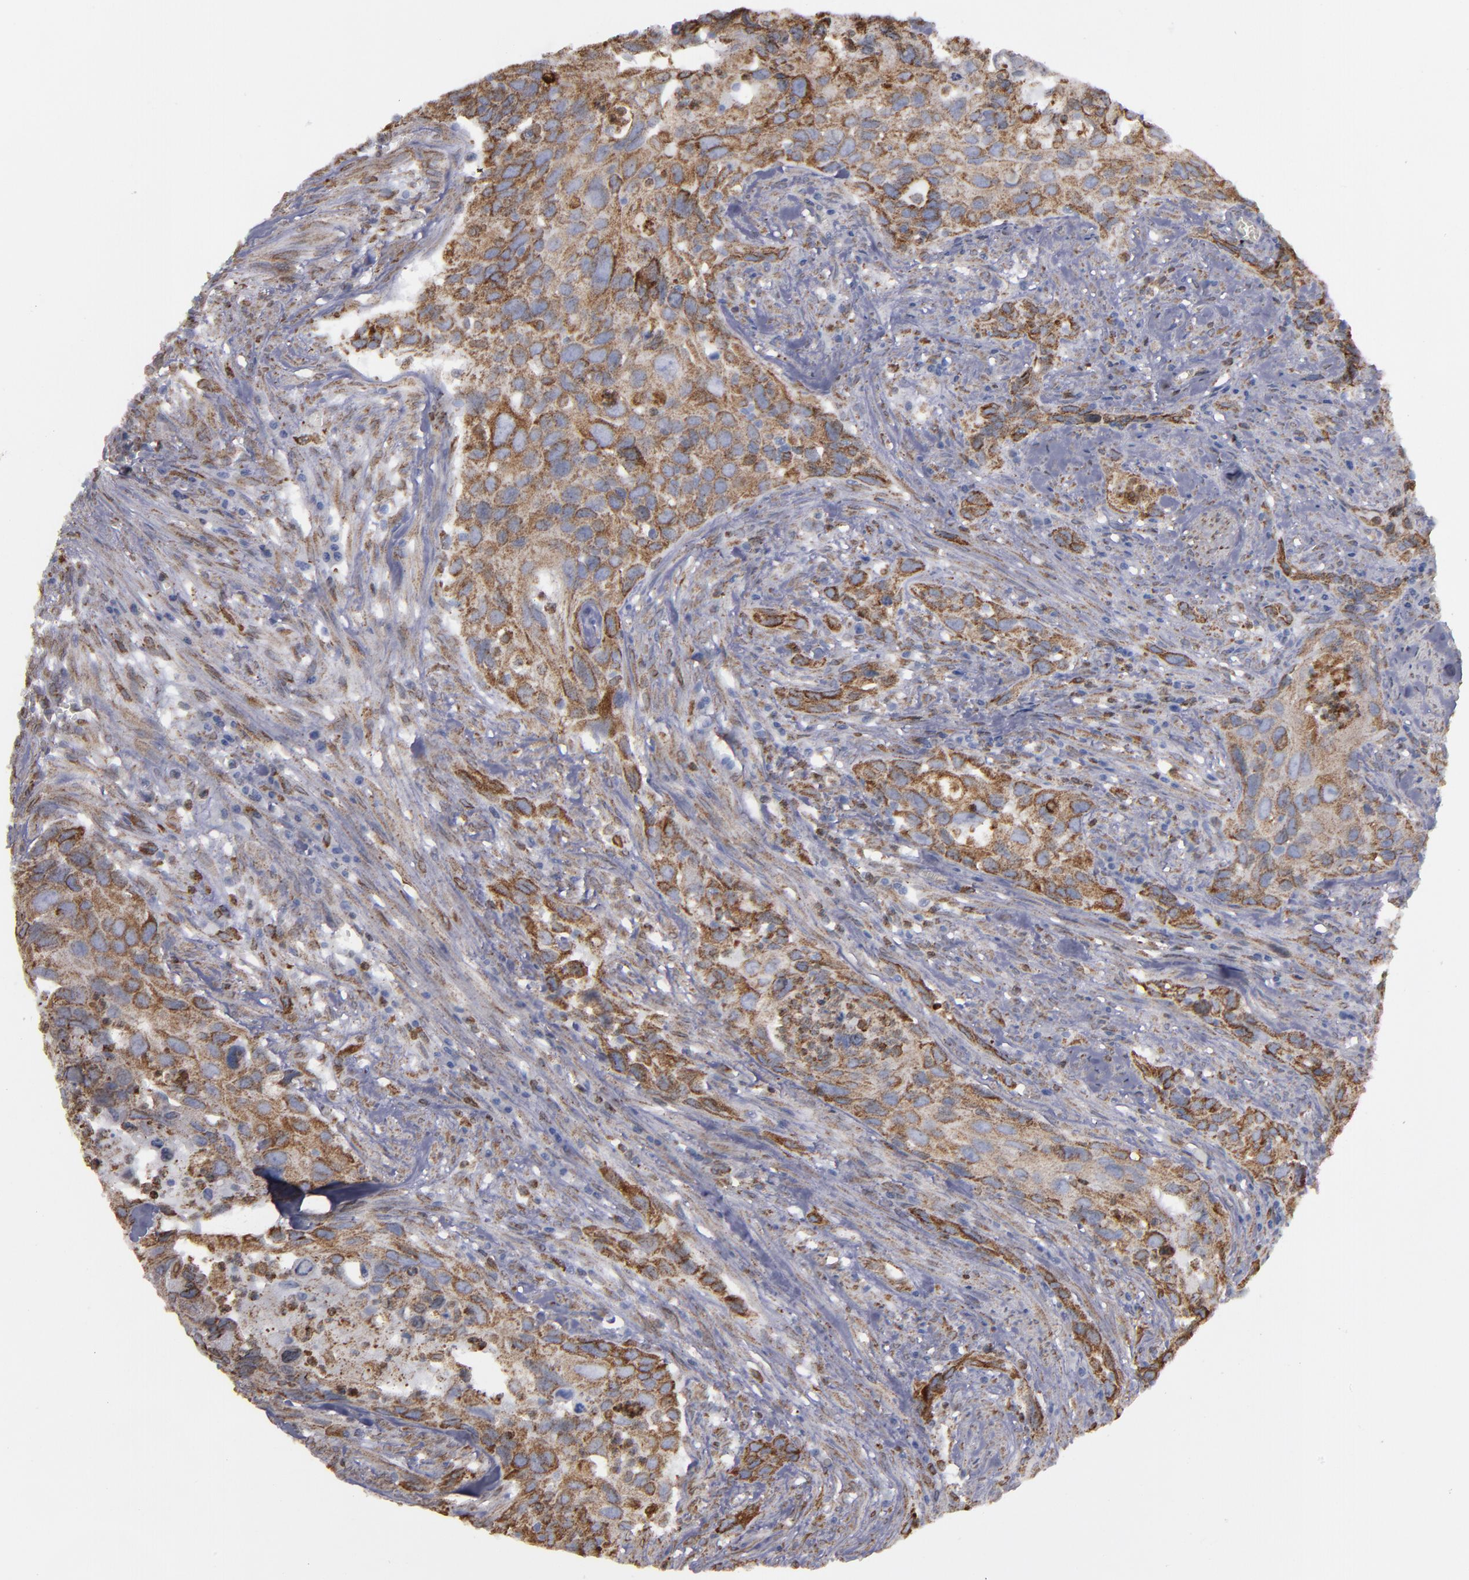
{"staining": {"intensity": "moderate", "quantity": ">75%", "location": "cytoplasmic/membranous"}, "tissue": "urothelial cancer", "cell_type": "Tumor cells", "image_type": "cancer", "snomed": [{"axis": "morphology", "description": "Urothelial carcinoma, High grade"}, {"axis": "topography", "description": "Urinary bladder"}], "caption": "Protein expression analysis of high-grade urothelial carcinoma shows moderate cytoplasmic/membranous expression in about >75% of tumor cells.", "gene": "ERLIN2", "patient": {"sex": "male", "age": 71}}